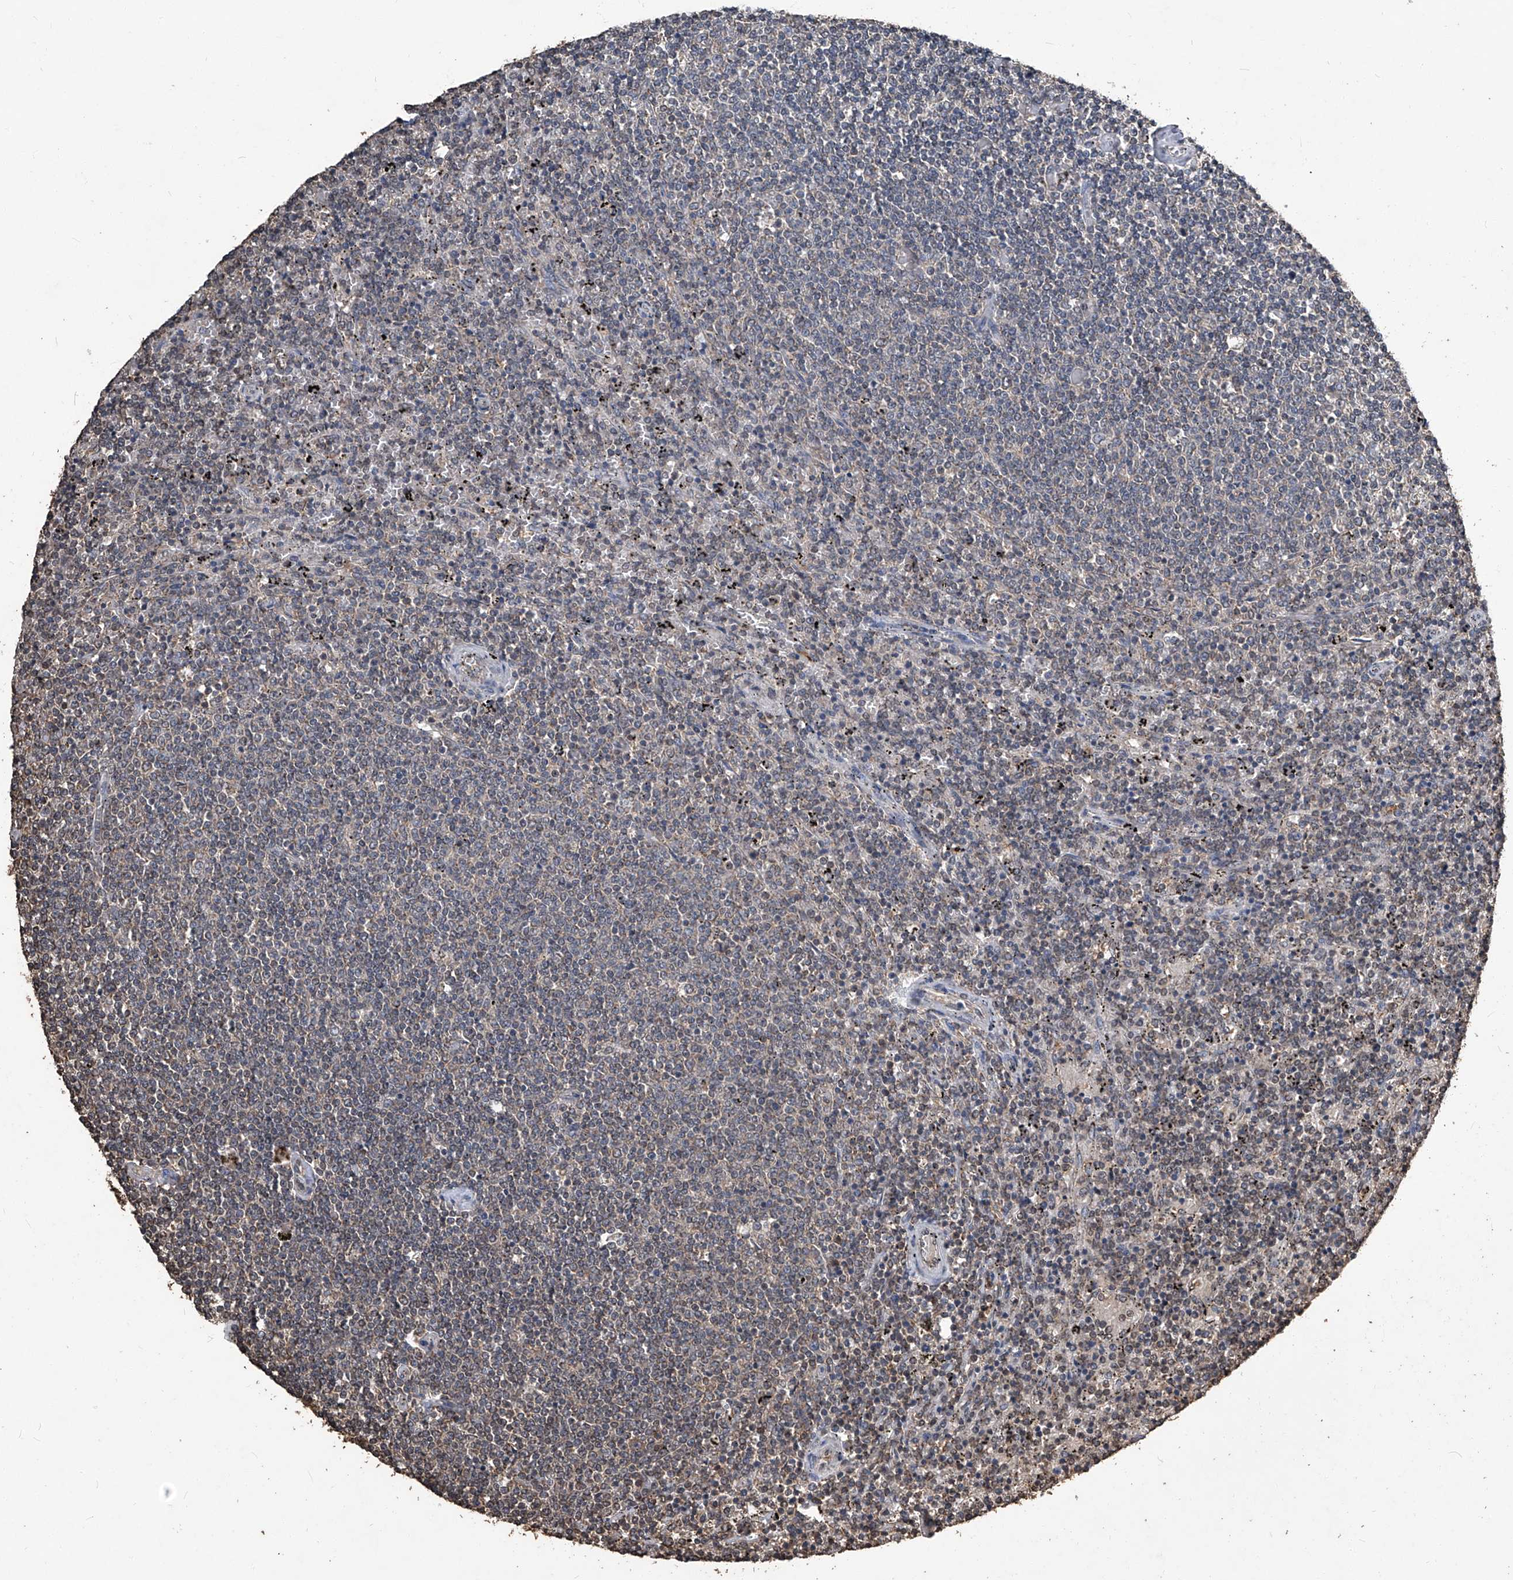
{"staining": {"intensity": "weak", "quantity": "25%-75%", "location": "cytoplasmic/membranous"}, "tissue": "lymphoma", "cell_type": "Tumor cells", "image_type": "cancer", "snomed": [{"axis": "morphology", "description": "Malignant lymphoma, non-Hodgkin's type, Low grade"}, {"axis": "topography", "description": "Spleen"}], "caption": "There is low levels of weak cytoplasmic/membranous staining in tumor cells of lymphoma, as demonstrated by immunohistochemical staining (brown color).", "gene": "STARD7", "patient": {"sex": "female", "age": 50}}